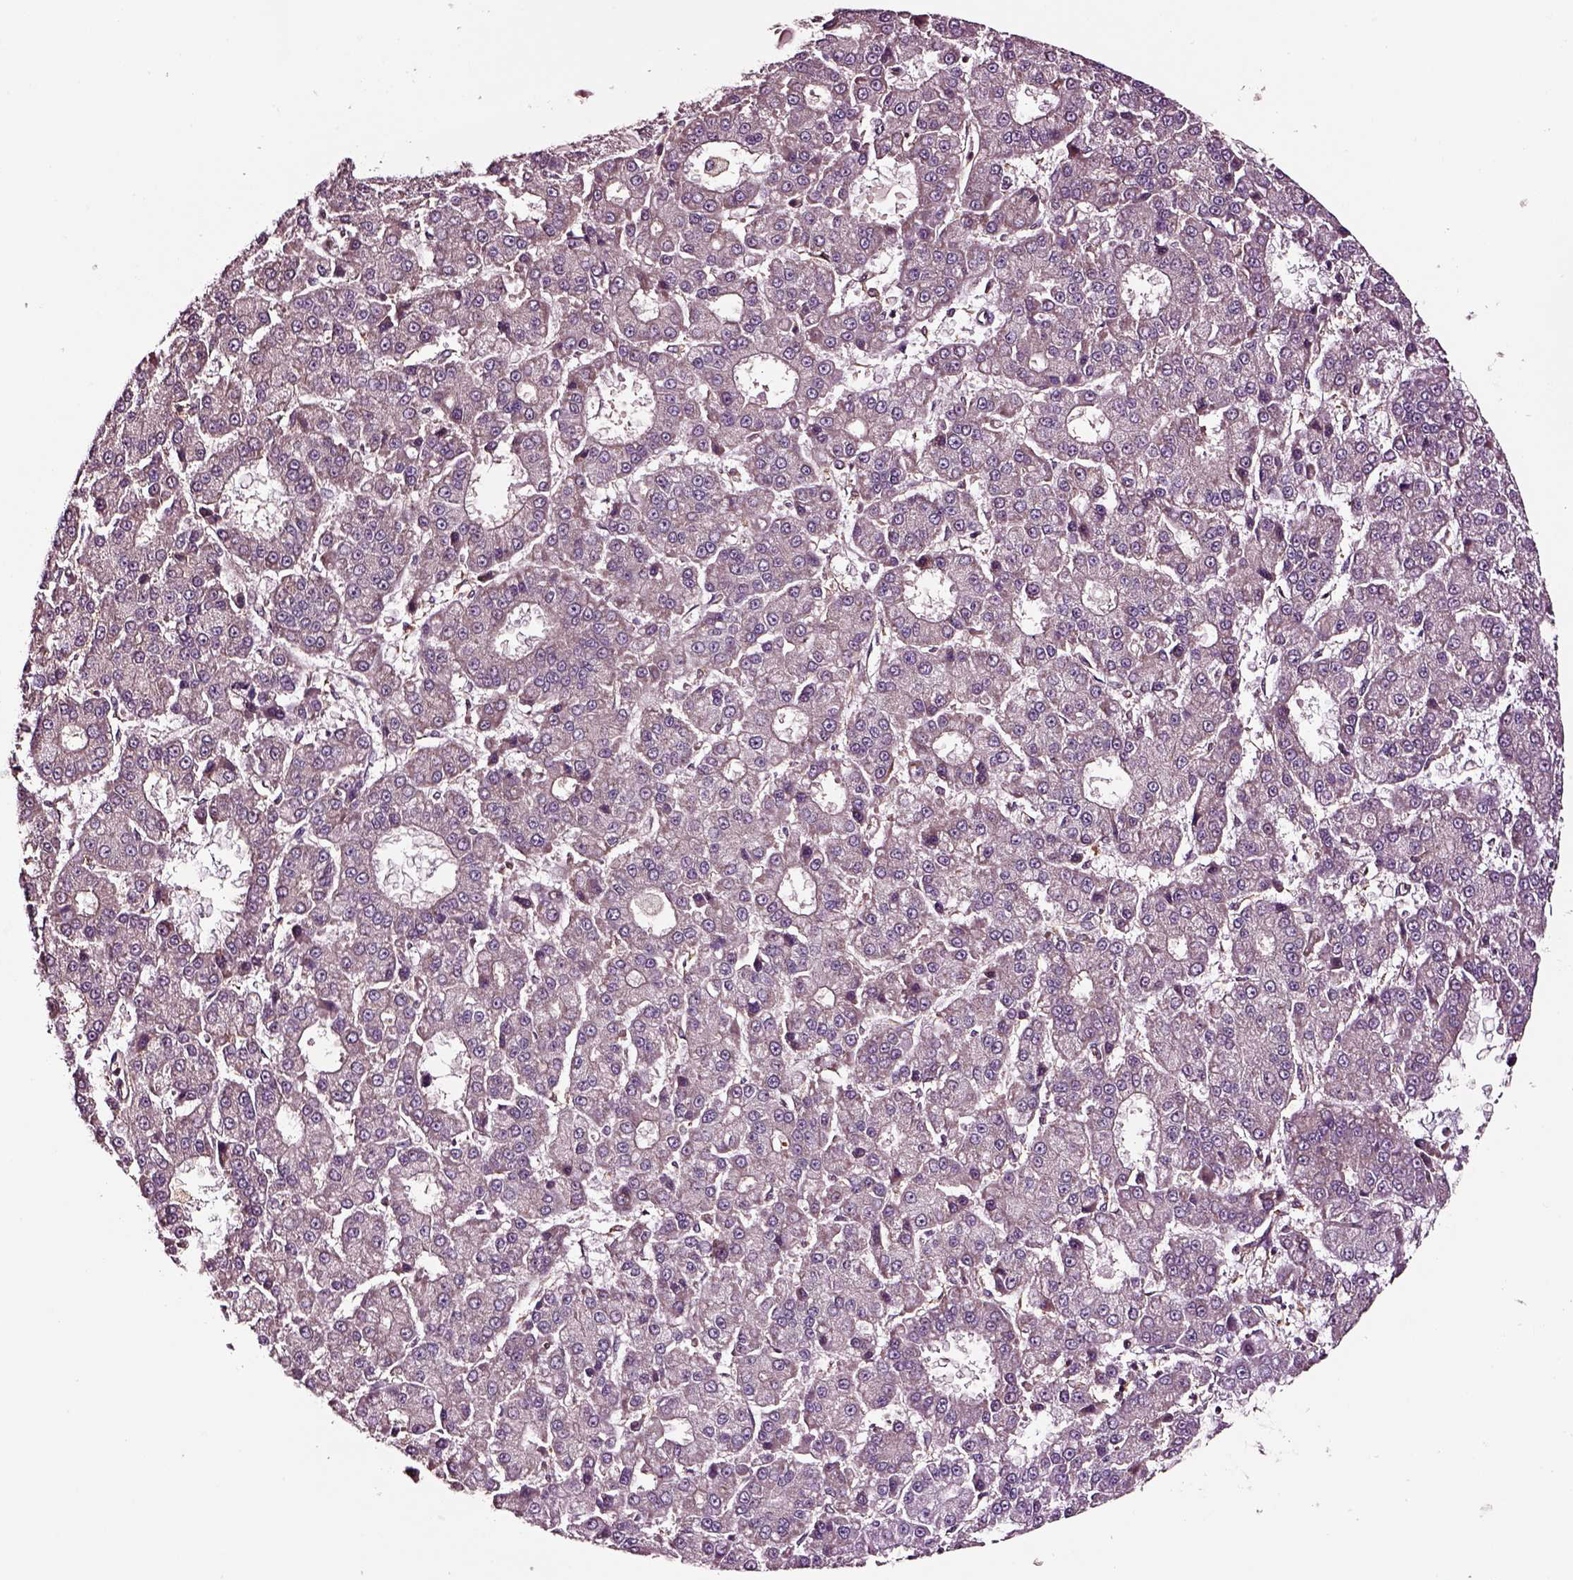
{"staining": {"intensity": "weak", "quantity": "<25%", "location": "cytoplasmic/membranous"}, "tissue": "liver cancer", "cell_type": "Tumor cells", "image_type": "cancer", "snomed": [{"axis": "morphology", "description": "Carcinoma, Hepatocellular, NOS"}, {"axis": "topography", "description": "Liver"}], "caption": "Immunohistochemistry (IHC) of human liver hepatocellular carcinoma demonstrates no positivity in tumor cells. (IHC, brightfield microscopy, high magnification).", "gene": "RASSF5", "patient": {"sex": "male", "age": 70}}